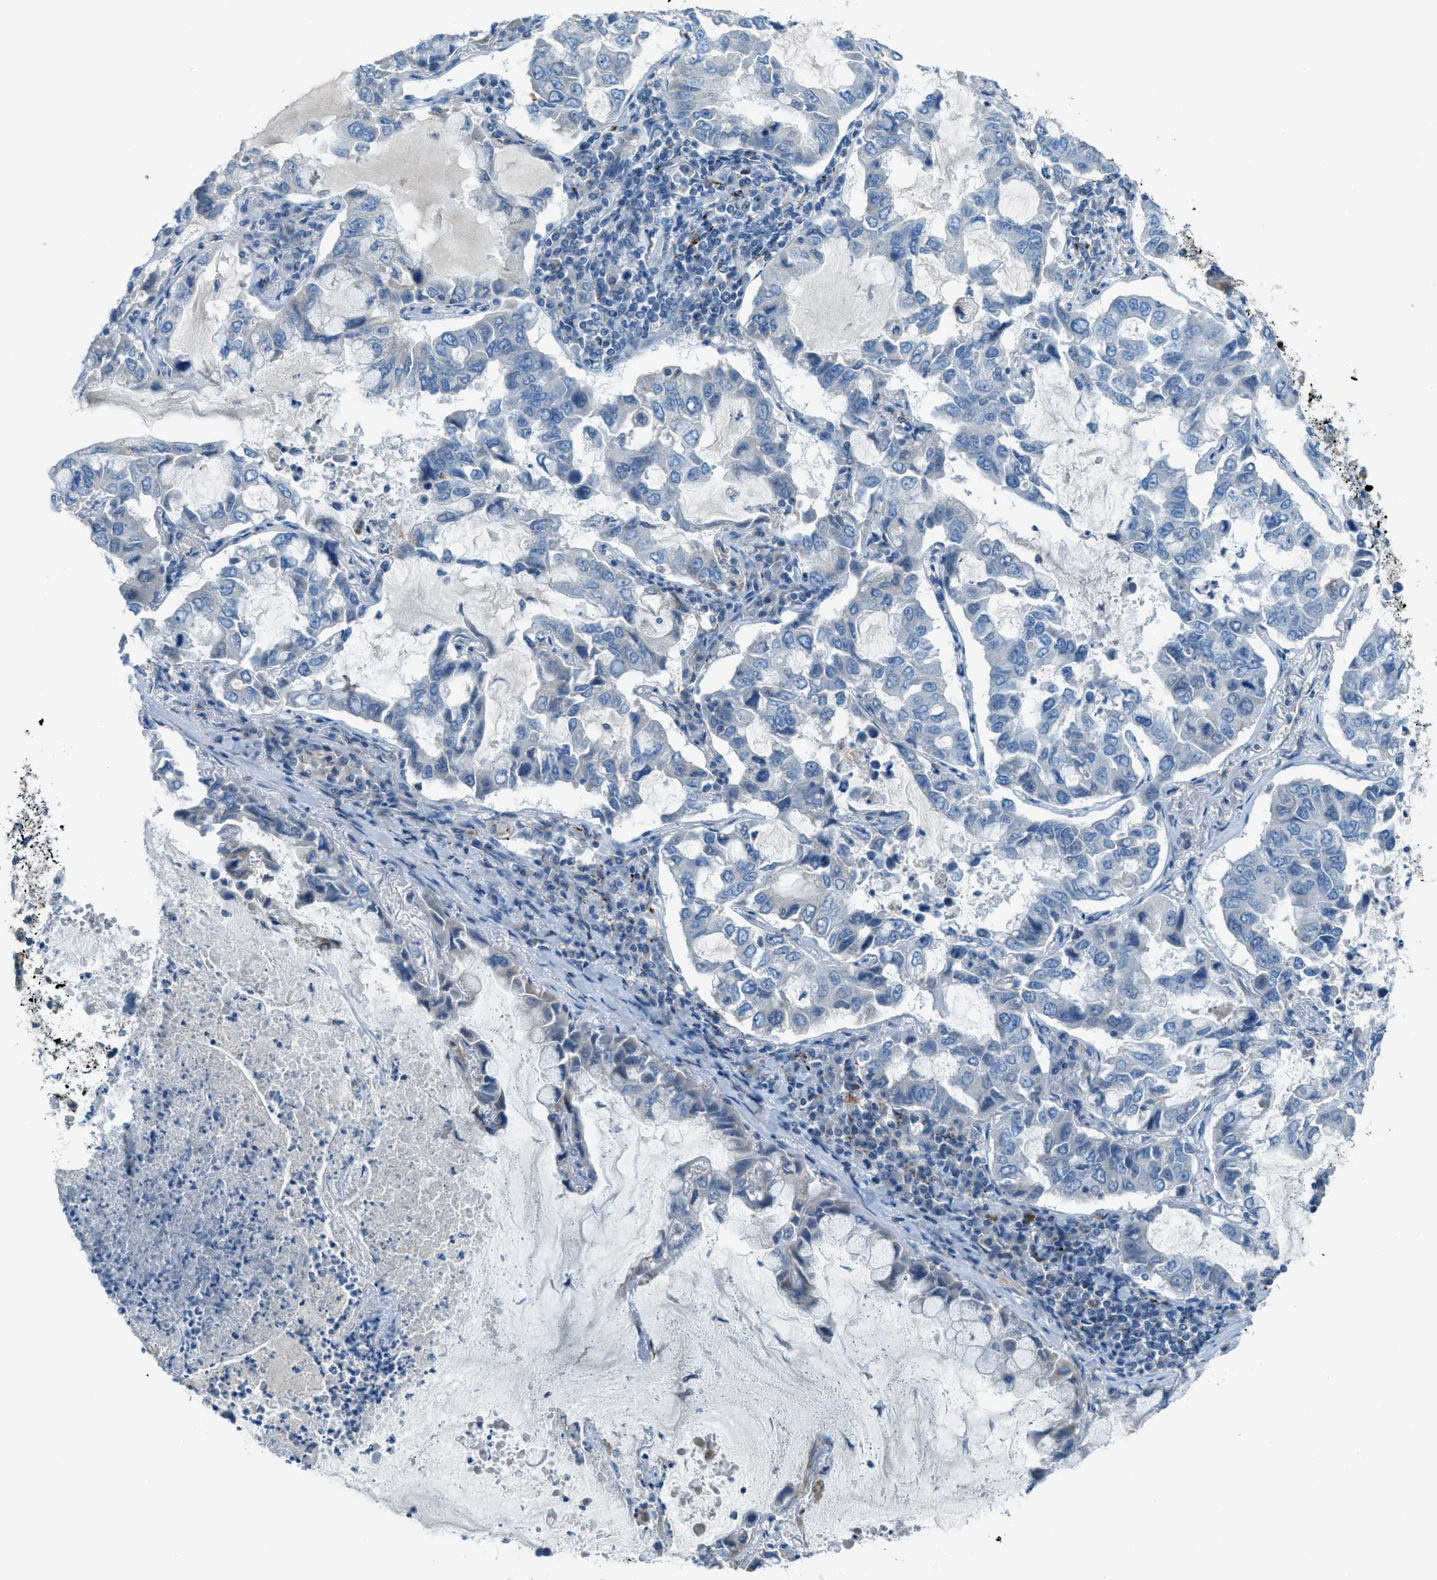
{"staining": {"intensity": "negative", "quantity": "none", "location": "none"}, "tissue": "lung cancer", "cell_type": "Tumor cells", "image_type": "cancer", "snomed": [{"axis": "morphology", "description": "Adenocarcinoma, NOS"}, {"axis": "topography", "description": "Lung"}], "caption": "DAB immunohistochemical staining of human lung cancer demonstrates no significant expression in tumor cells. Nuclei are stained in blue.", "gene": "CDON", "patient": {"sex": "male", "age": 64}}